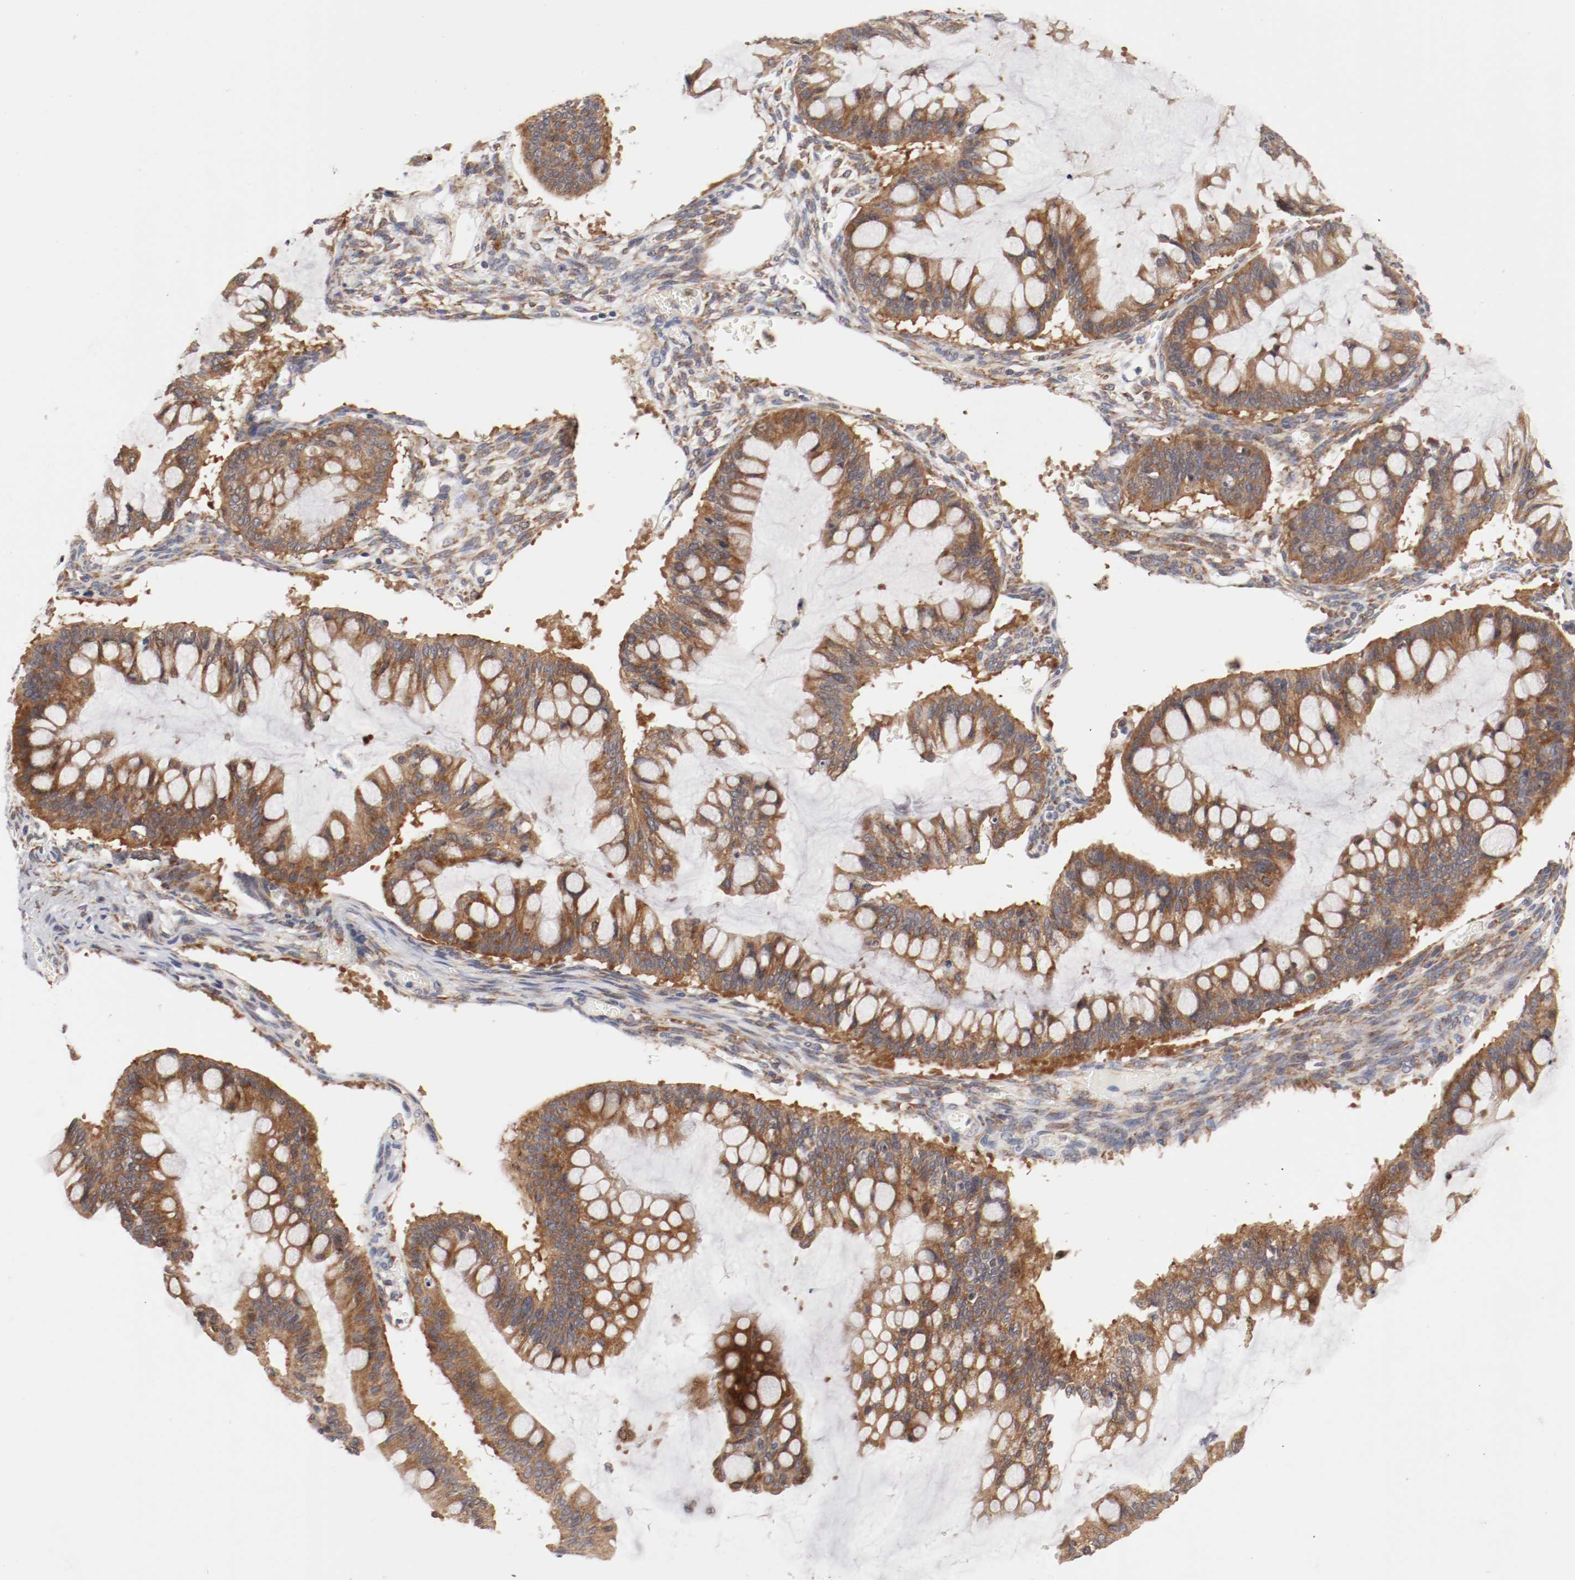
{"staining": {"intensity": "moderate", "quantity": ">75%", "location": "cytoplasmic/membranous"}, "tissue": "ovarian cancer", "cell_type": "Tumor cells", "image_type": "cancer", "snomed": [{"axis": "morphology", "description": "Cystadenocarcinoma, mucinous, NOS"}, {"axis": "topography", "description": "Ovary"}], "caption": "Immunohistochemical staining of human ovarian mucinous cystadenocarcinoma exhibits medium levels of moderate cytoplasmic/membranous staining in approximately >75% of tumor cells.", "gene": "FKBP3", "patient": {"sex": "female", "age": 73}}